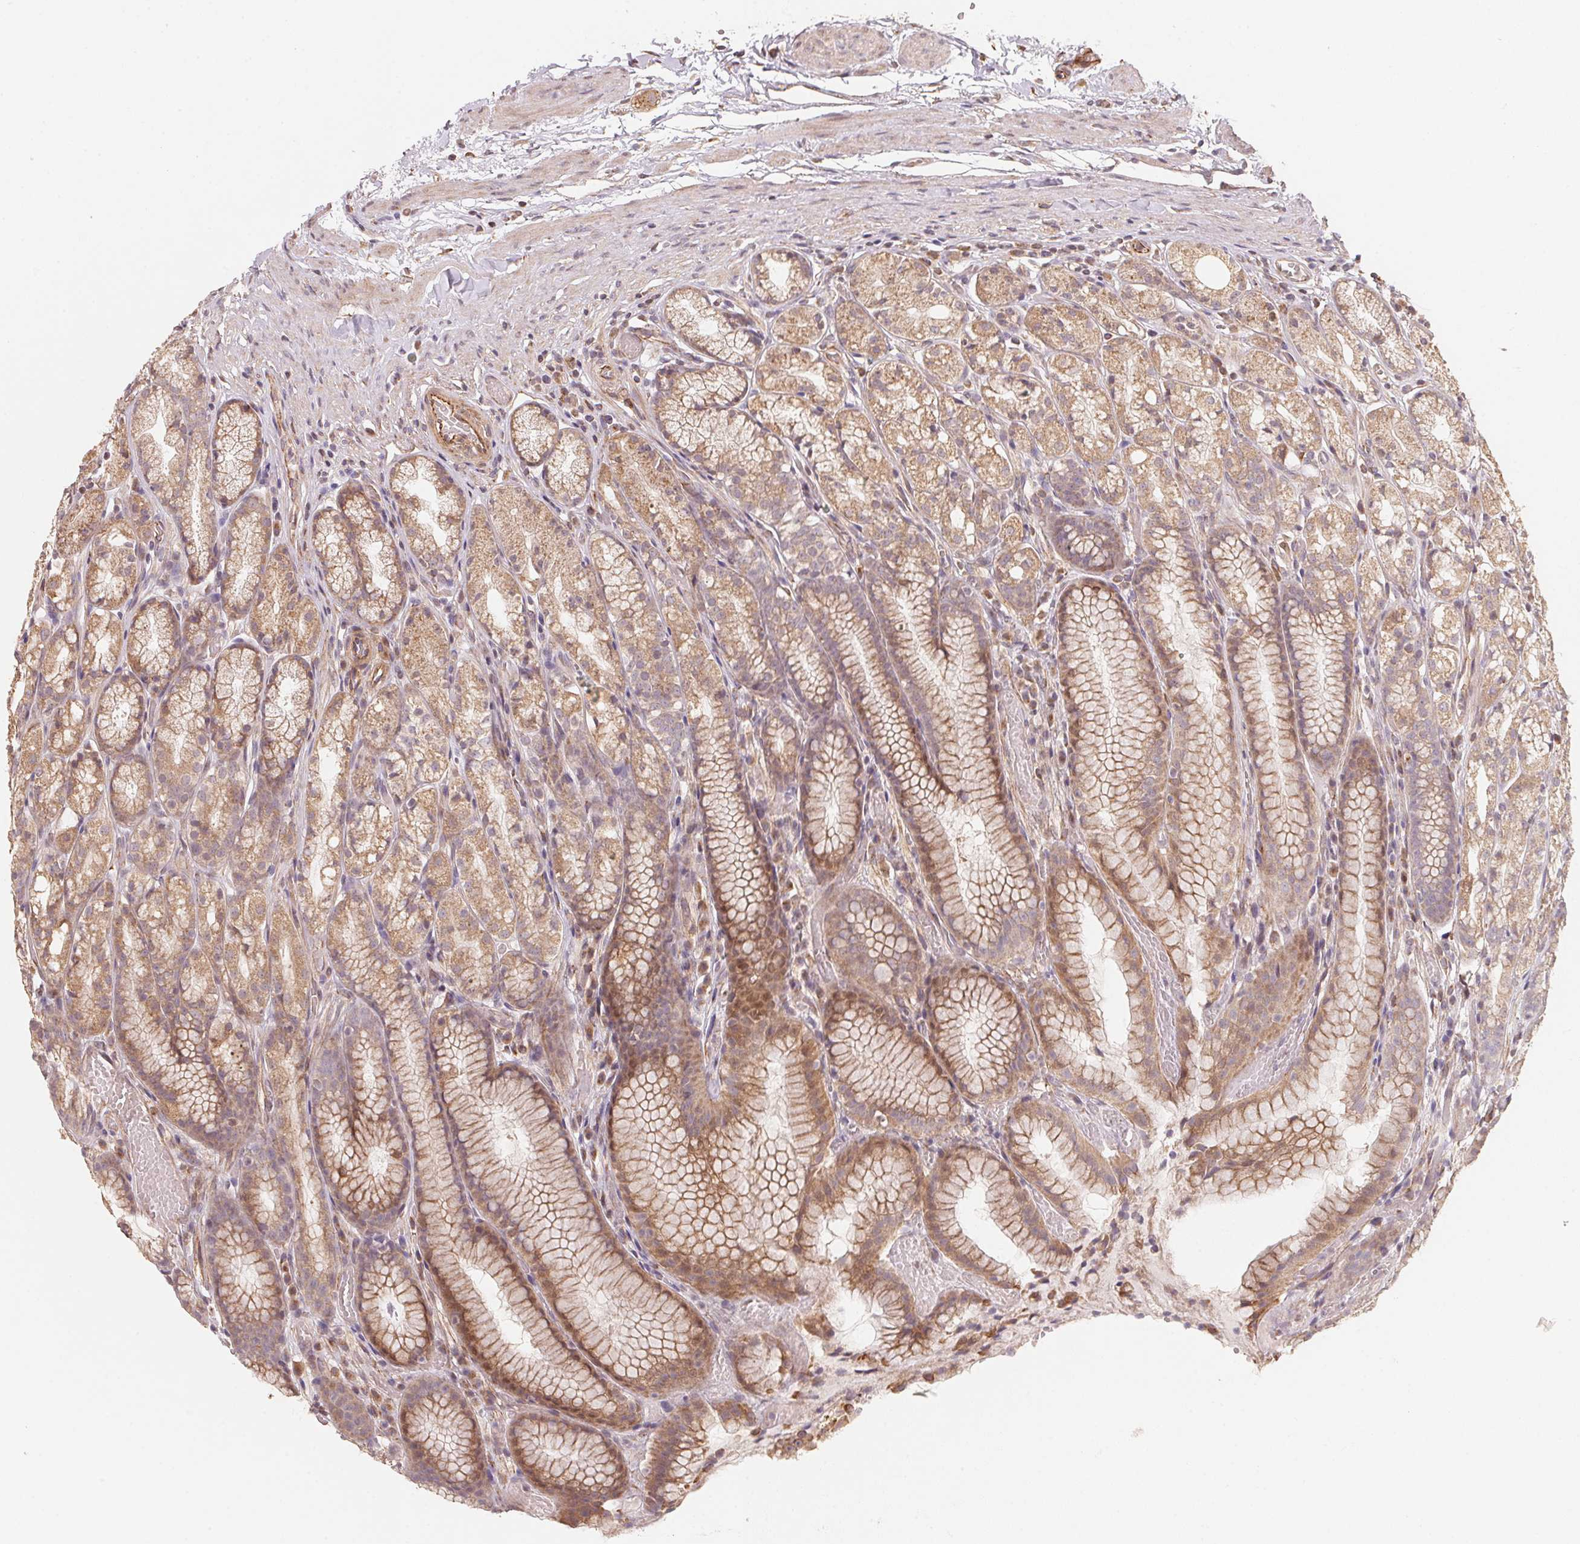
{"staining": {"intensity": "moderate", "quantity": "25%-75%", "location": "cytoplasmic/membranous"}, "tissue": "stomach", "cell_type": "Glandular cells", "image_type": "normal", "snomed": [{"axis": "morphology", "description": "Normal tissue, NOS"}, {"axis": "topography", "description": "Stomach"}], "caption": "Stomach stained for a protein (brown) reveals moderate cytoplasmic/membranous positive expression in about 25%-75% of glandular cells.", "gene": "TSPAN12", "patient": {"sex": "male", "age": 70}}